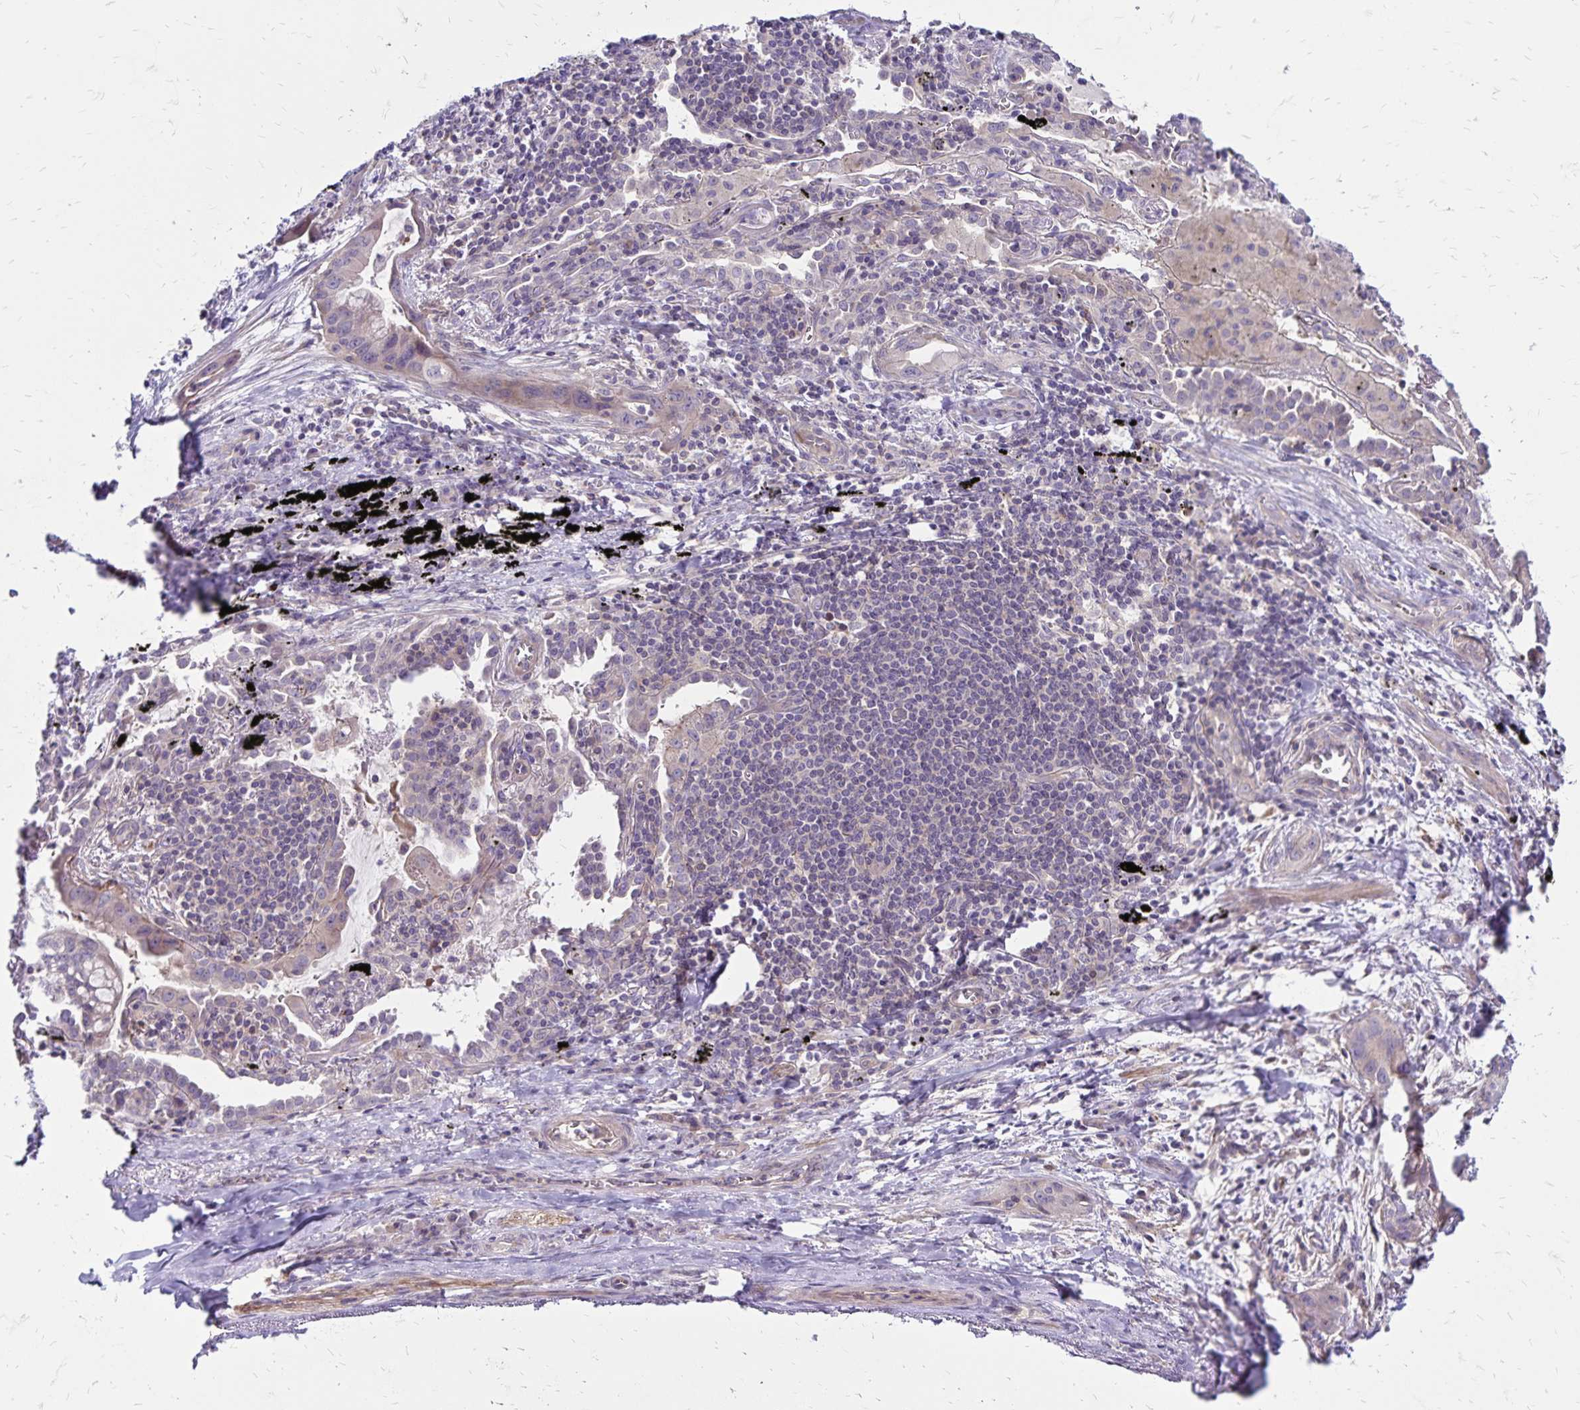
{"staining": {"intensity": "weak", "quantity": "<25%", "location": "cytoplasmic/membranous"}, "tissue": "lung cancer", "cell_type": "Tumor cells", "image_type": "cancer", "snomed": [{"axis": "morphology", "description": "Adenocarcinoma, NOS"}, {"axis": "topography", "description": "Lung"}], "caption": "A photomicrograph of lung adenocarcinoma stained for a protein exhibits no brown staining in tumor cells.", "gene": "FSD1", "patient": {"sex": "male", "age": 65}}